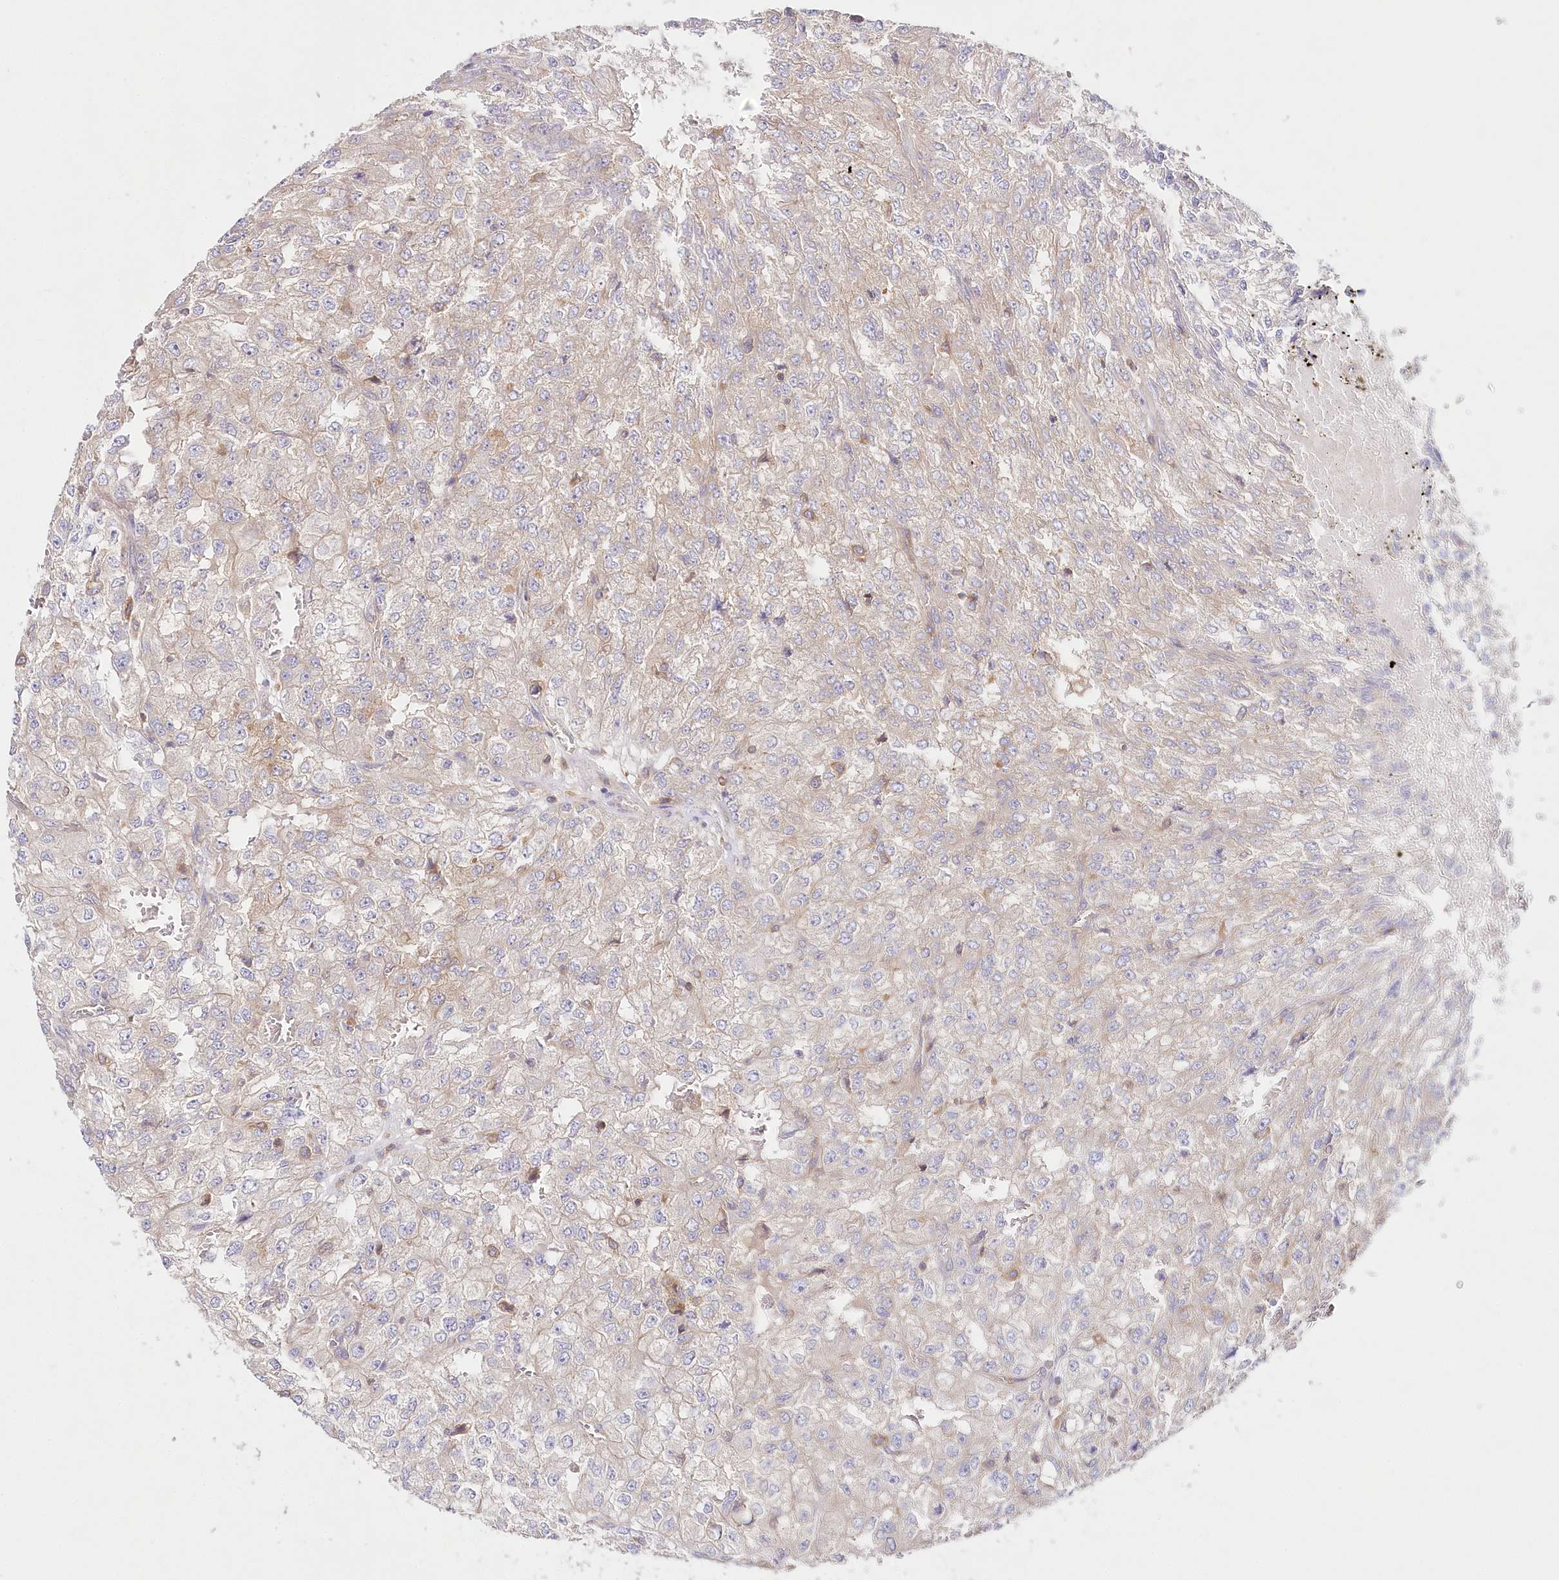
{"staining": {"intensity": "negative", "quantity": "none", "location": "none"}, "tissue": "renal cancer", "cell_type": "Tumor cells", "image_type": "cancer", "snomed": [{"axis": "morphology", "description": "Adenocarcinoma, NOS"}, {"axis": "topography", "description": "Kidney"}], "caption": "The image reveals no significant expression in tumor cells of renal adenocarcinoma.", "gene": "ABRAXAS2", "patient": {"sex": "female", "age": 54}}